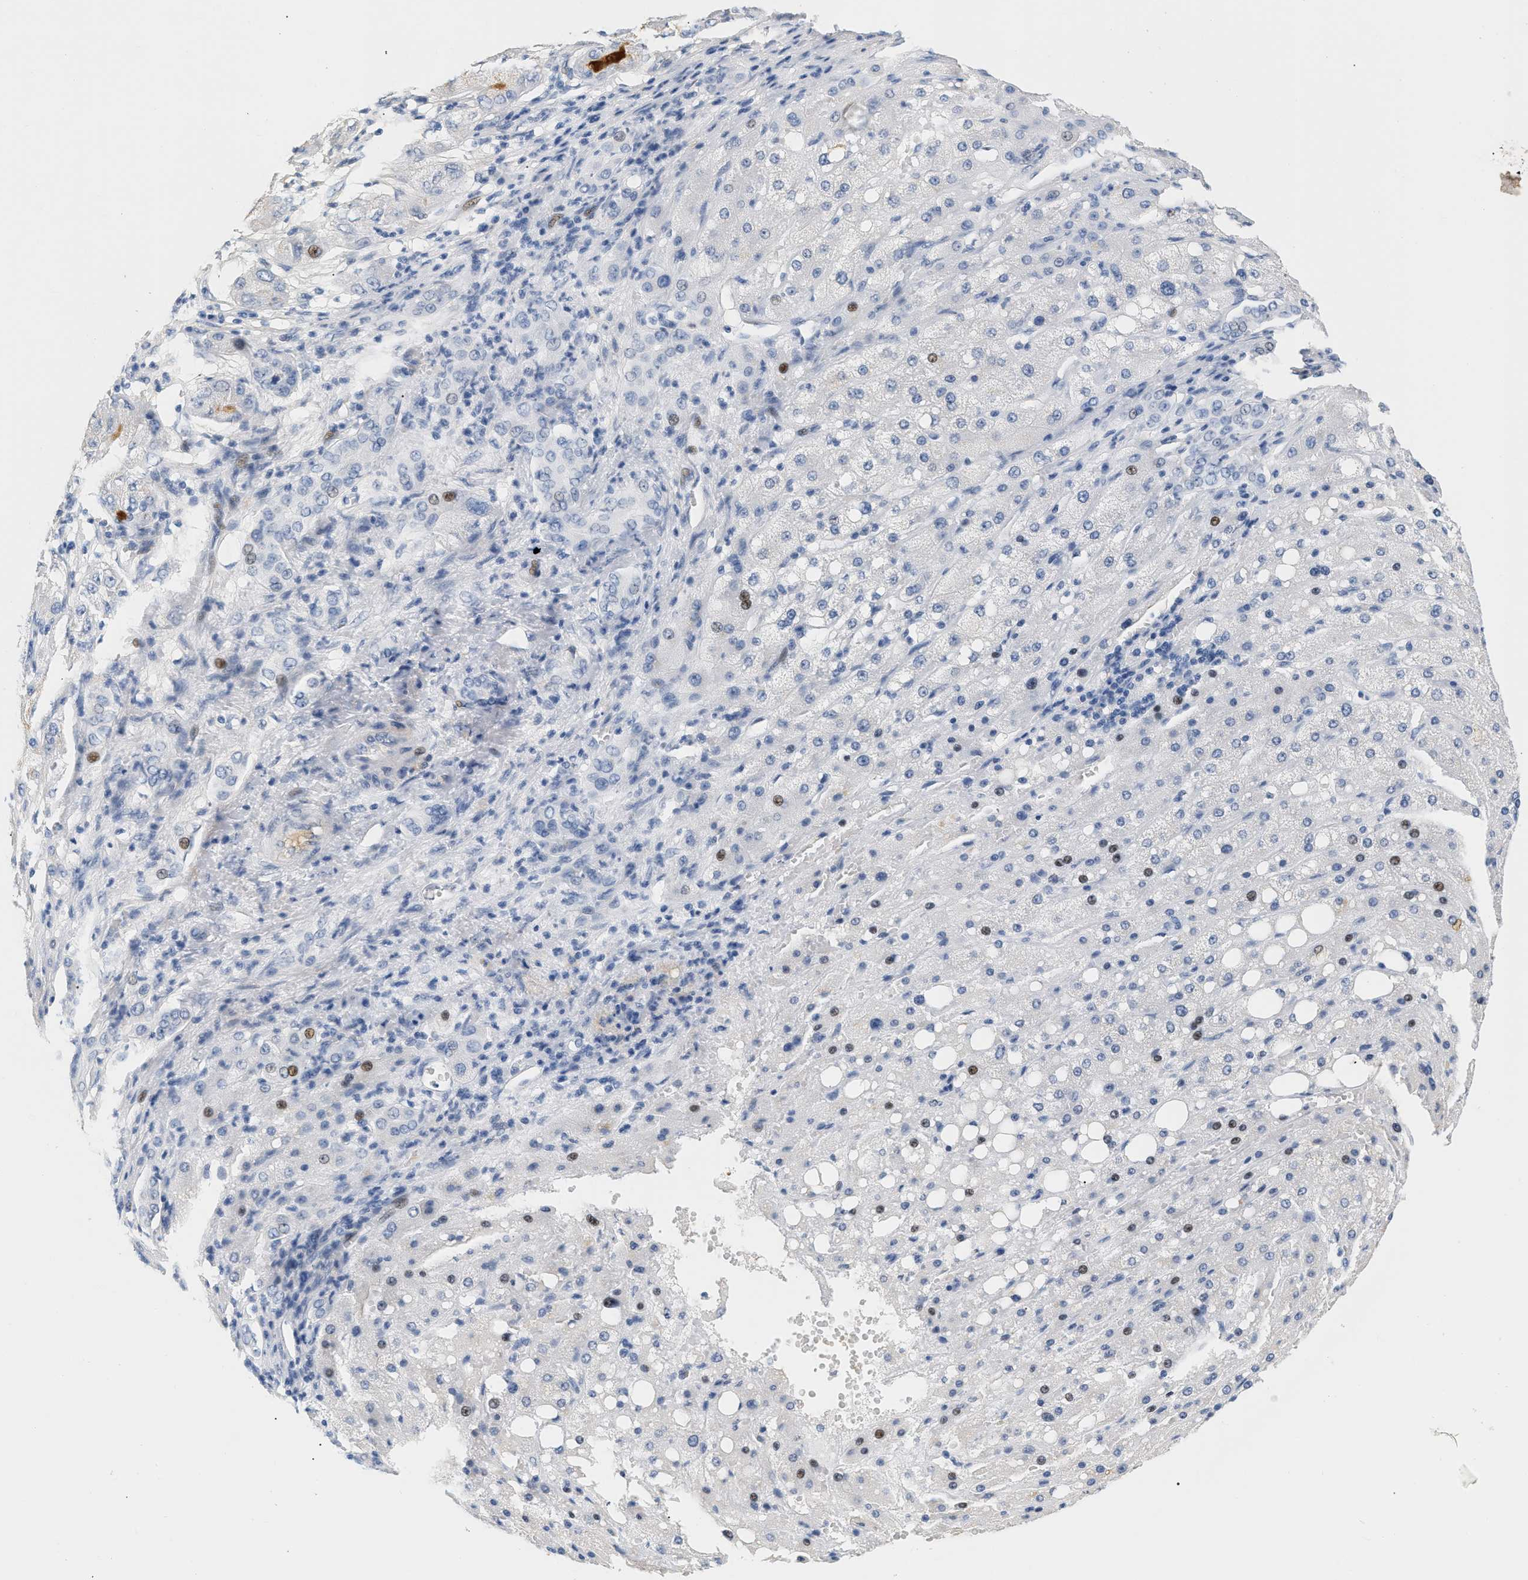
{"staining": {"intensity": "moderate", "quantity": "<25%", "location": "nuclear"}, "tissue": "liver cancer", "cell_type": "Tumor cells", "image_type": "cancer", "snomed": [{"axis": "morphology", "description": "Carcinoma, Hepatocellular, NOS"}, {"axis": "topography", "description": "Liver"}], "caption": "Immunohistochemical staining of human liver cancer (hepatocellular carcinoma) shows moderate nuclear protein staining in approximately <25% of tumor cells.", "gene": "CFH", "patient": {"sex": "male", "age": 80}}